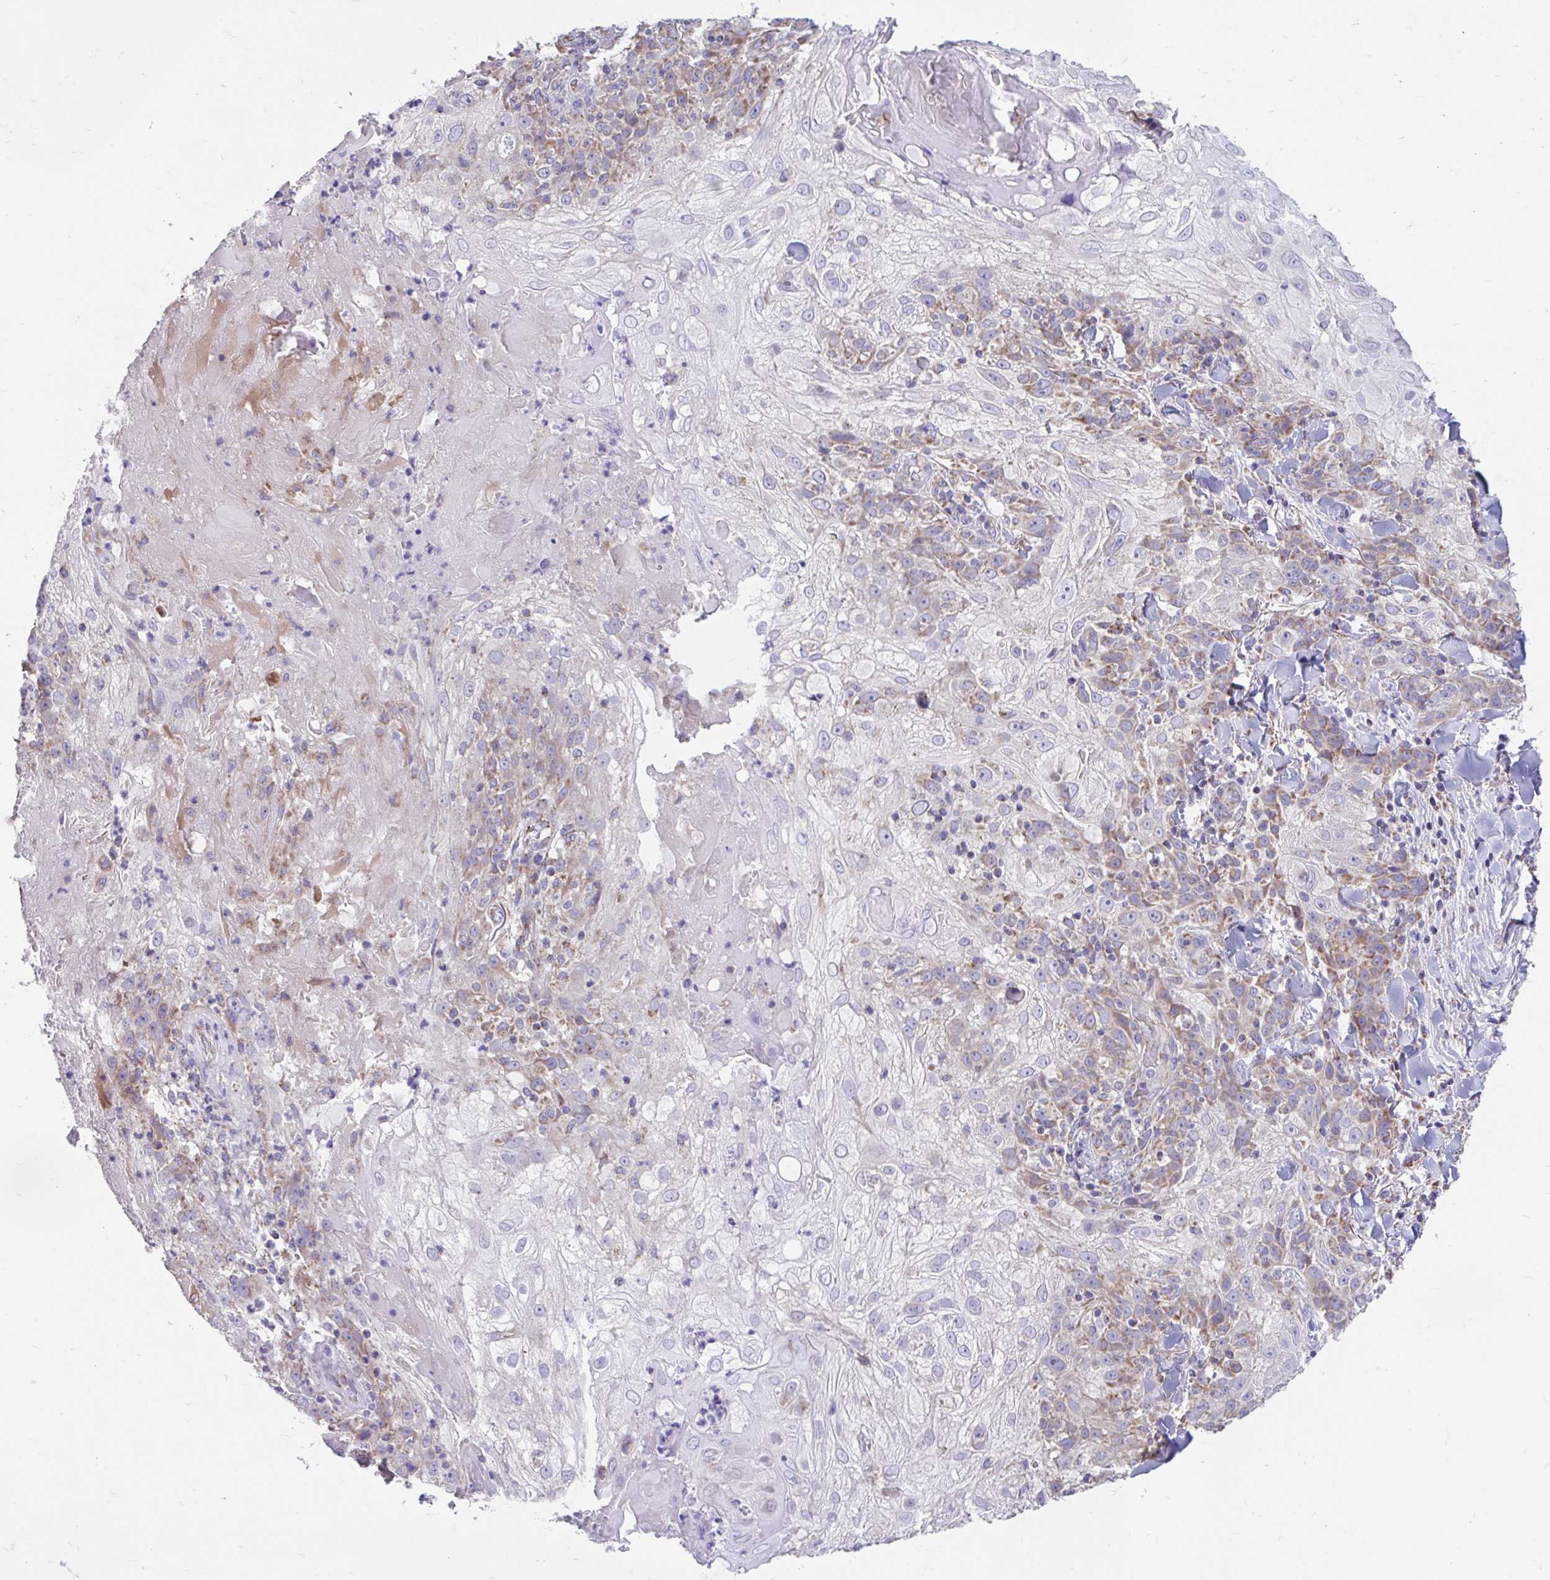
{"staining": {"intensity": "weak", "quantity": "25%-75%", "location": "cytoplasmic/membranous"}, "tissue": "skin cancer", "cell_type": "Tumor cells", "image_type": "cancer", "snomed": [{"axis": "morphology", "description": "Normal tissue, NOS"}, {"axis": "morphology", "description": "Squamous cell carcinoma, NOS"}, {"axis": "topography", "description": "Skin"}], "caption": "Immunohistochemistry photomicrograph of human skin cancer (squamous cell carcinoma) stained for a protein (brown), which shows low levels of weak cytoplasmic/membranous staining in about 25%-75% of tumor cells.", "gene": "LINGO4", "patient": {"sex": "female", "age": 83}}